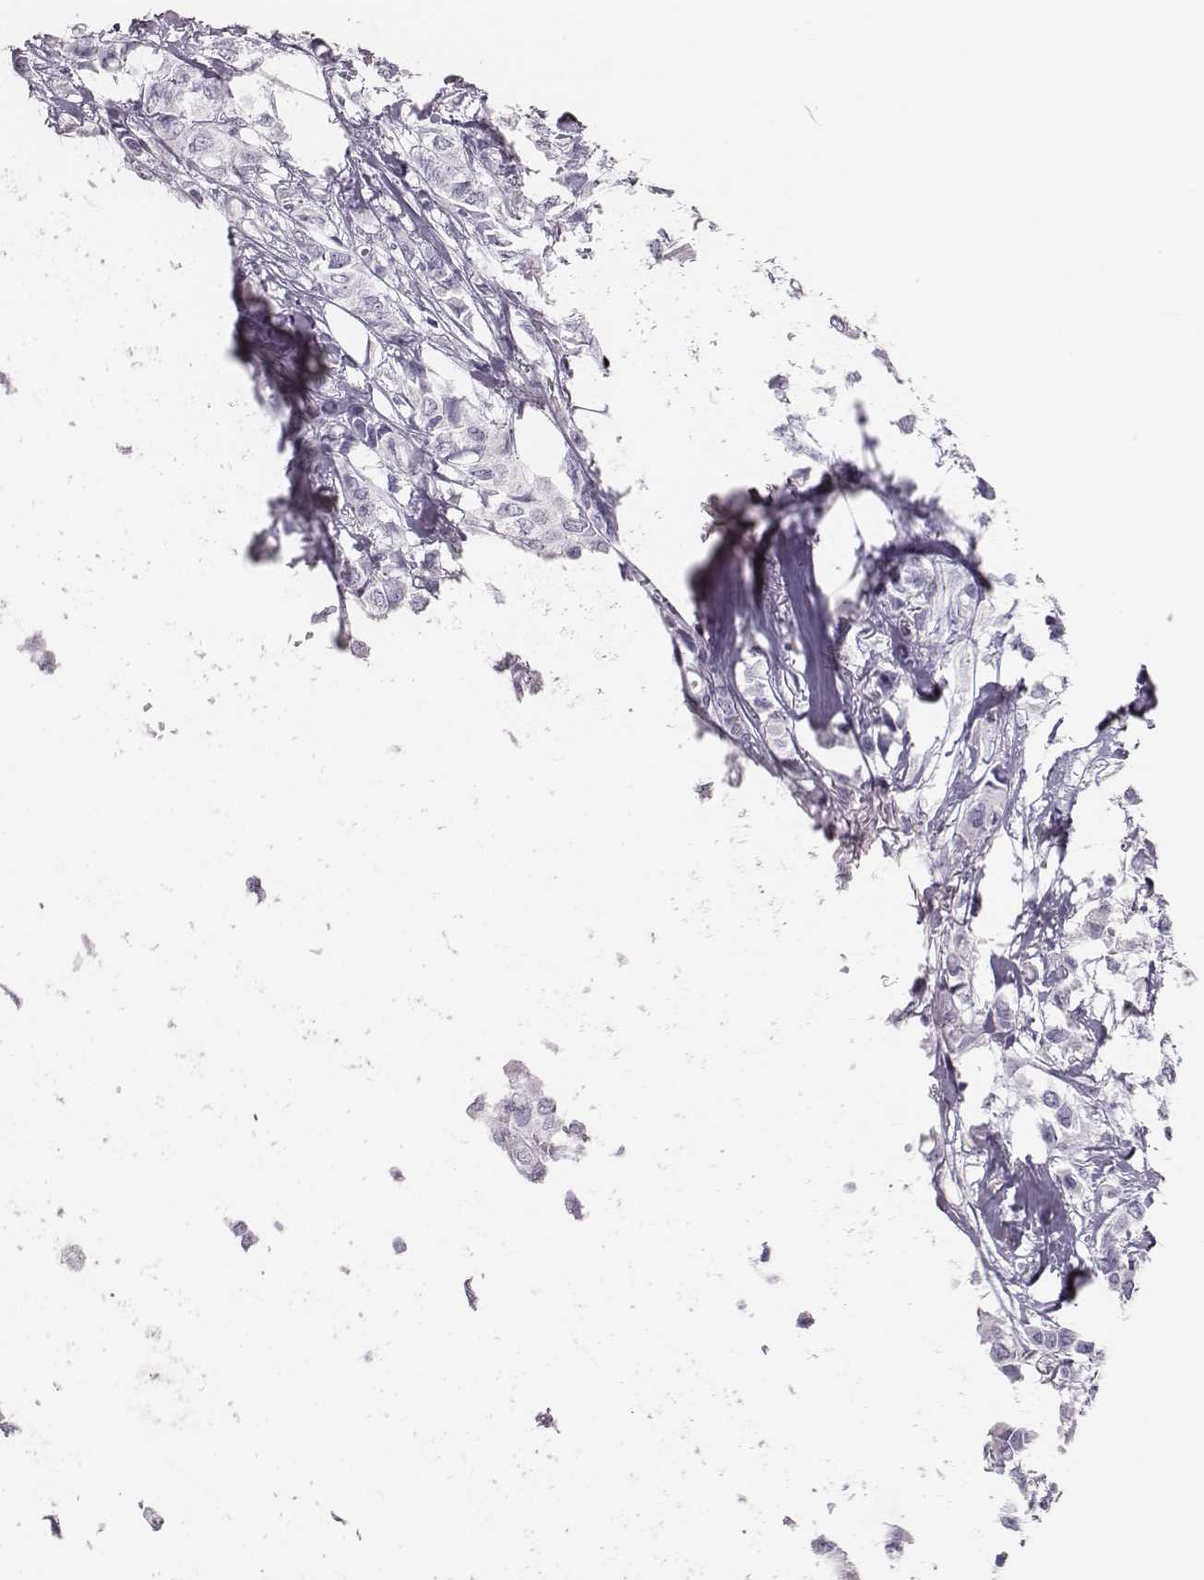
{"staining": {"intensity": "negative", "quantity": "none", "location": "none"}, "tissue": "breast cancer", "cell_type": "Tumor cells", "image_type": "cancer", "snomed": [{"axis": "morphology", "description": "Duct carcinoma"}, {"axis": "topography", "description": "Breast"}], "caption": "Tumor cells show no significant protein positivity in breast cancer.", "gene": "H1-6", "patient": {"sex": "female", "age": 85}}